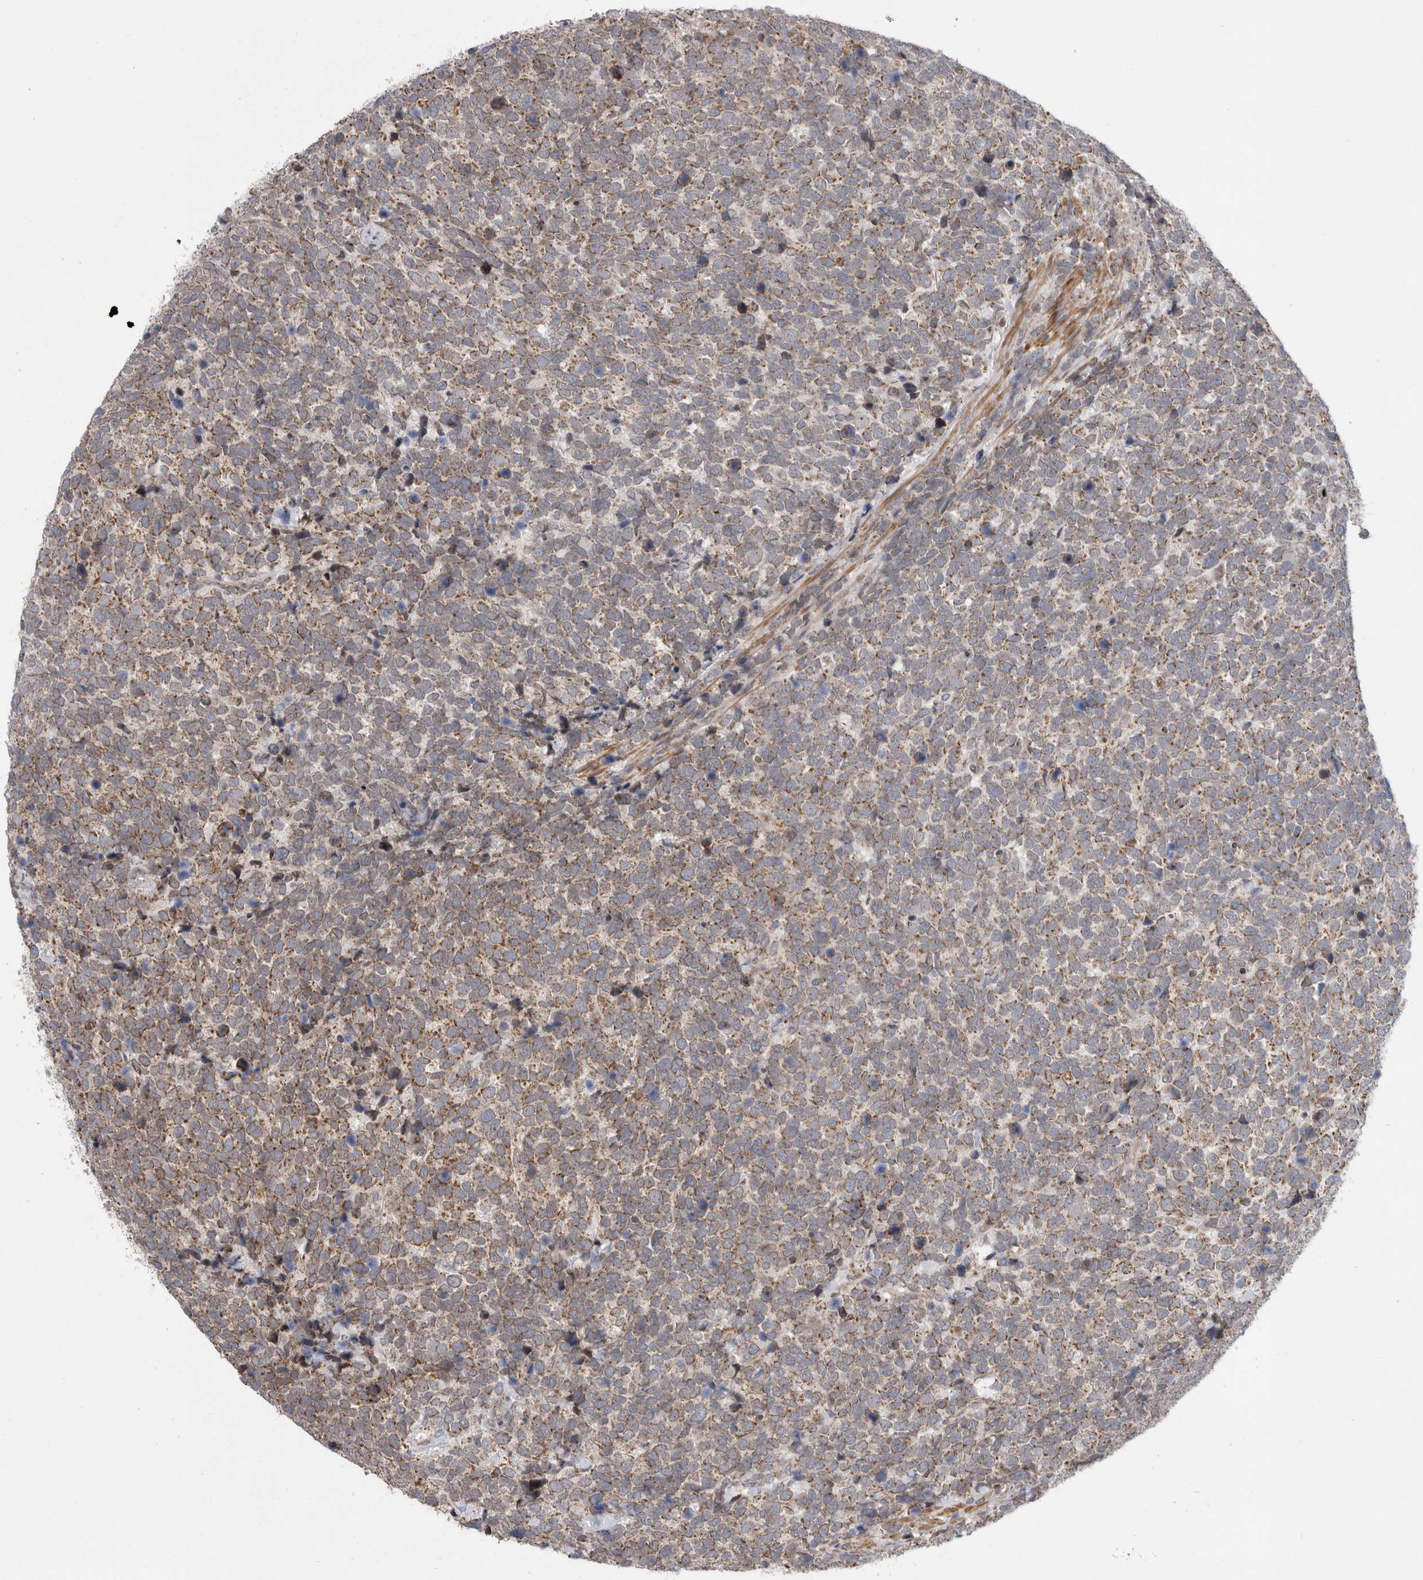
{"staining": {"intensity": "weak", "quantity": ">75%", "location": "cytoplasmic/membranous"}, "tissue": "urothelial cancer", "cell_type": "Tumor cells", "image_type": "cancer", "snomed": [{"axis": "morphology", "description": "Urothelial carcinoma, High grade"}, {"axis": "topography", "description": "Urinary bladder"}], "caption": "A histopathology image showing weak cytoplasmic/membranous positivity in approximately >75% of tumor cells in urothelial cancer, as visualized by brown immunohistochemical staining.", "gene": "DARS2", "patient": {"sex": "female", "age": 82}}